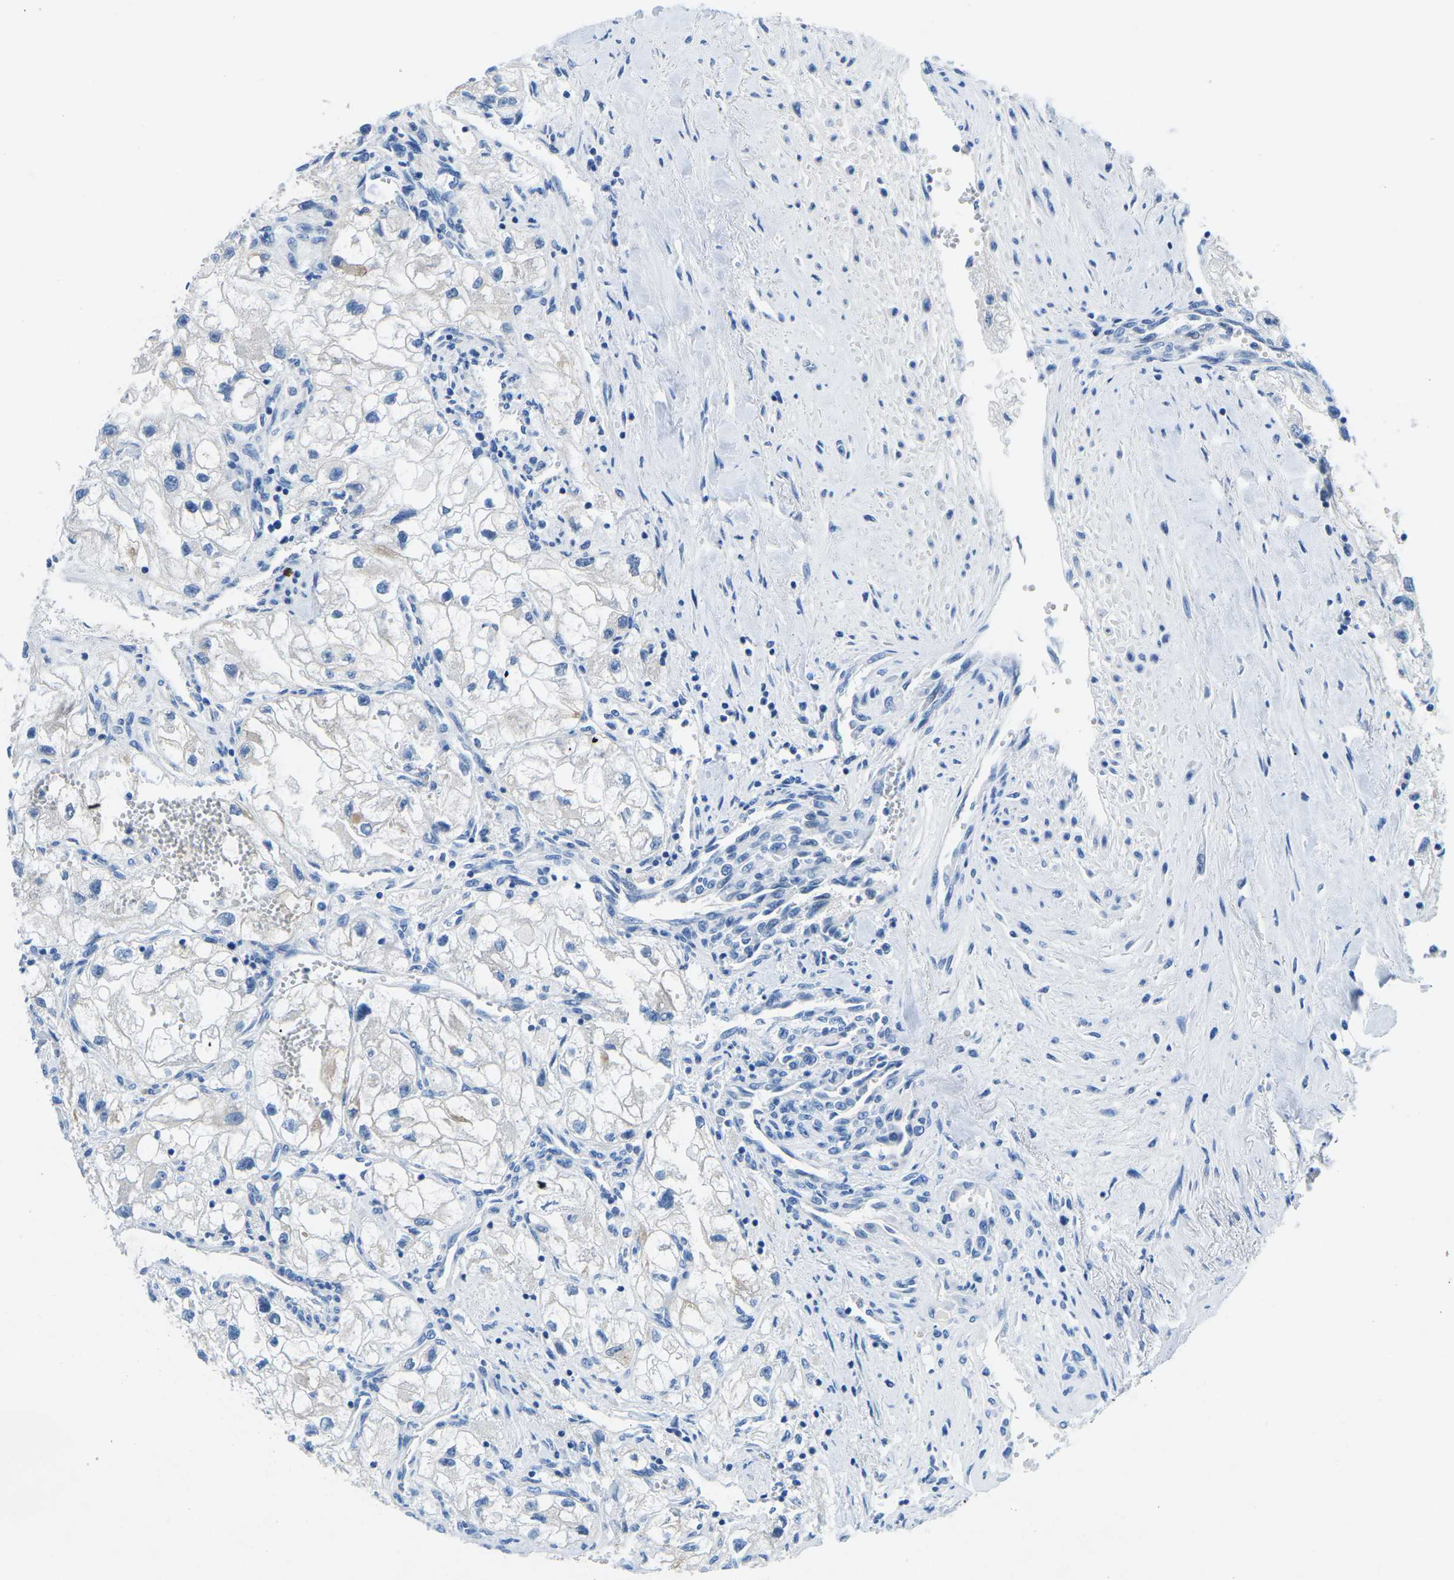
{"staining": {"intensity": "negative", "quantity": "none", "location": "none"}, "tissue": "renal cancer", "cell_type": "Tumor cells", "image_type": "cancer", "snomed": [{"axis": "morphology", "description": "Adenocarcinoma, NOS"}, {"axis": "topography", "description": "Kidney"}], "caption": "The photomicrograph exhibits no significant staining in tumor cells of renal cancer.", "gene": "TM6SF1", "patient": {"sex": "female", "age": 70}}